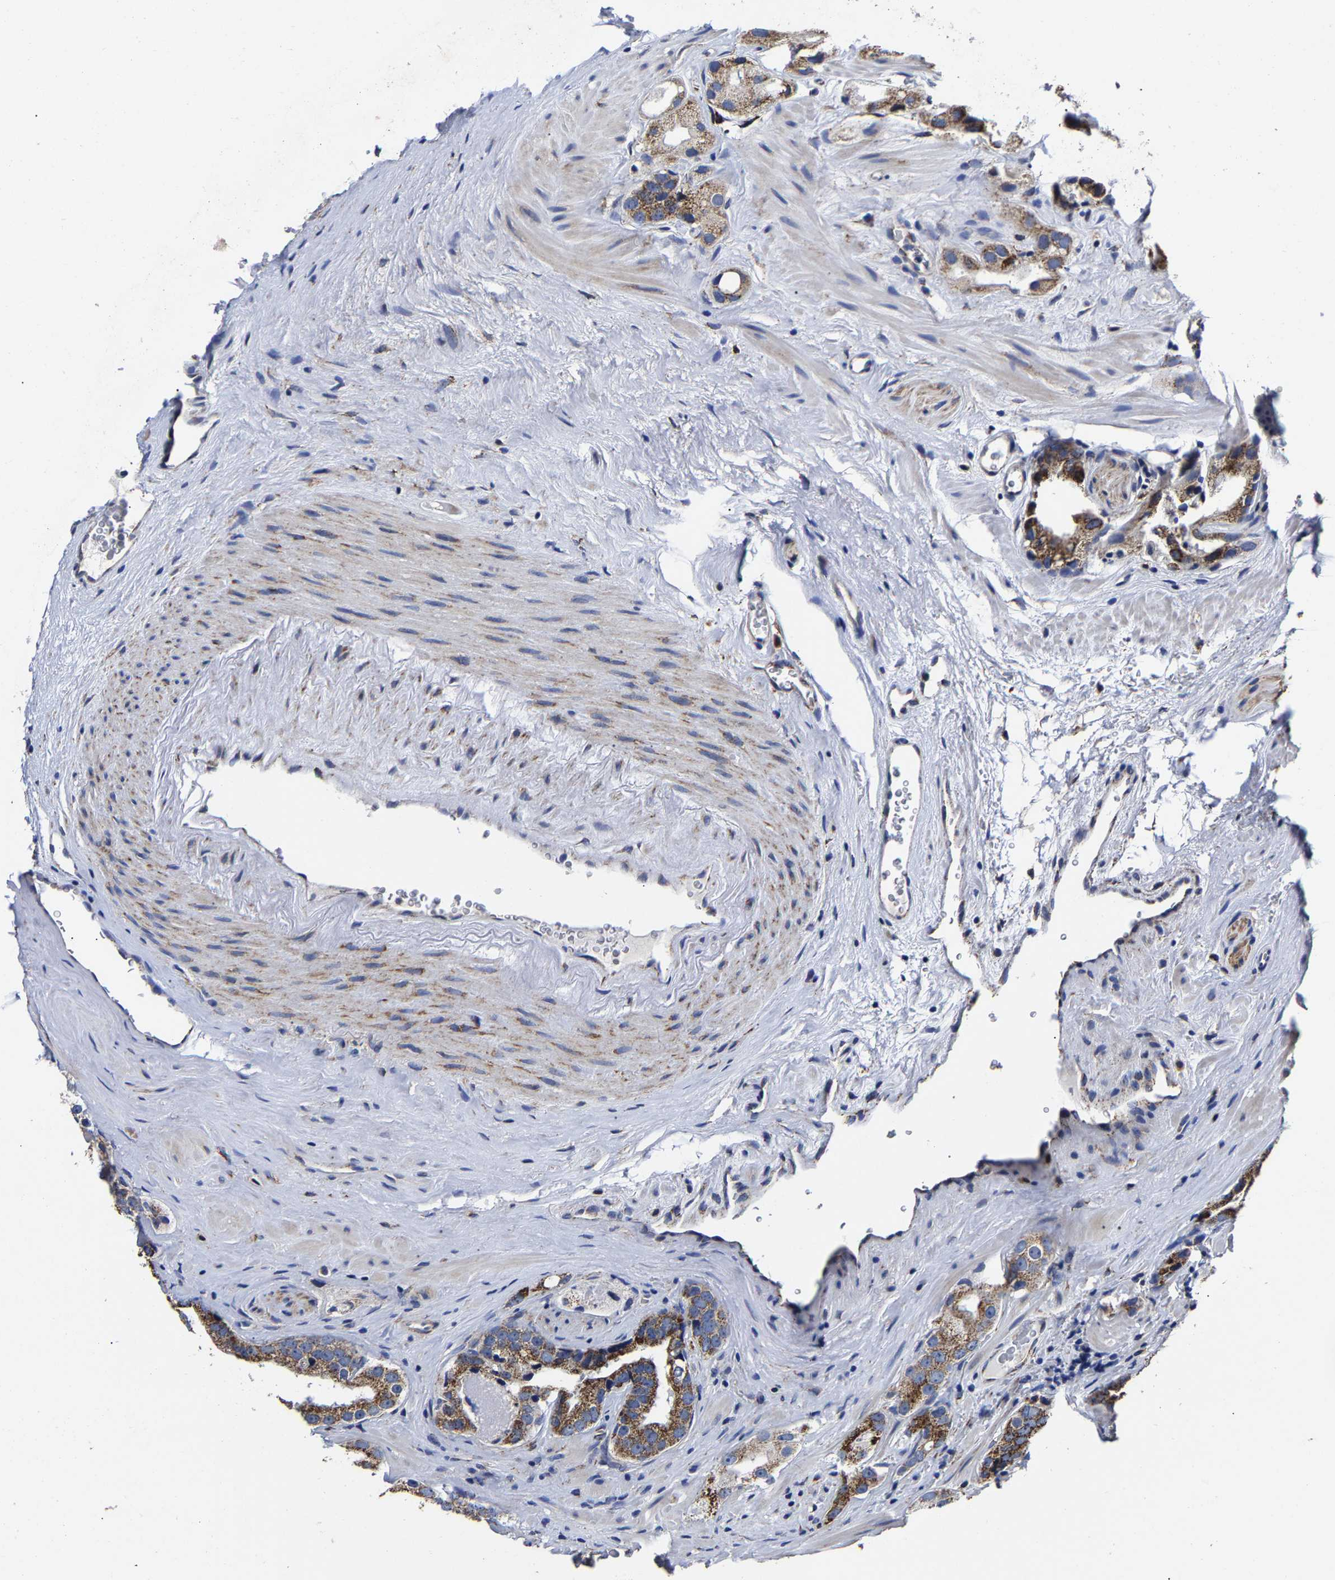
{"staining": {"intensity": "moderate", "quantity": ">75%", "location": "cytoplasmic/membranous"}, "tissue": "prostate cancer", "cell_type": "Tumor cells", "image_type": "cancer", "snomed": [{"axis": "morphology", "description": "Adenocarcinoma, High grade"}, {"axis": "topography", "description": "Prostate"}], "caption": "Moderate cytoplasmic/membranous protein staining is present in approximately >75% of tumor cells in prostate cancer. The protein is shown in brown color, while the nuclei are stained blue.", "gene": "AASS", "patient": {"sex": "male", "age": 63}}